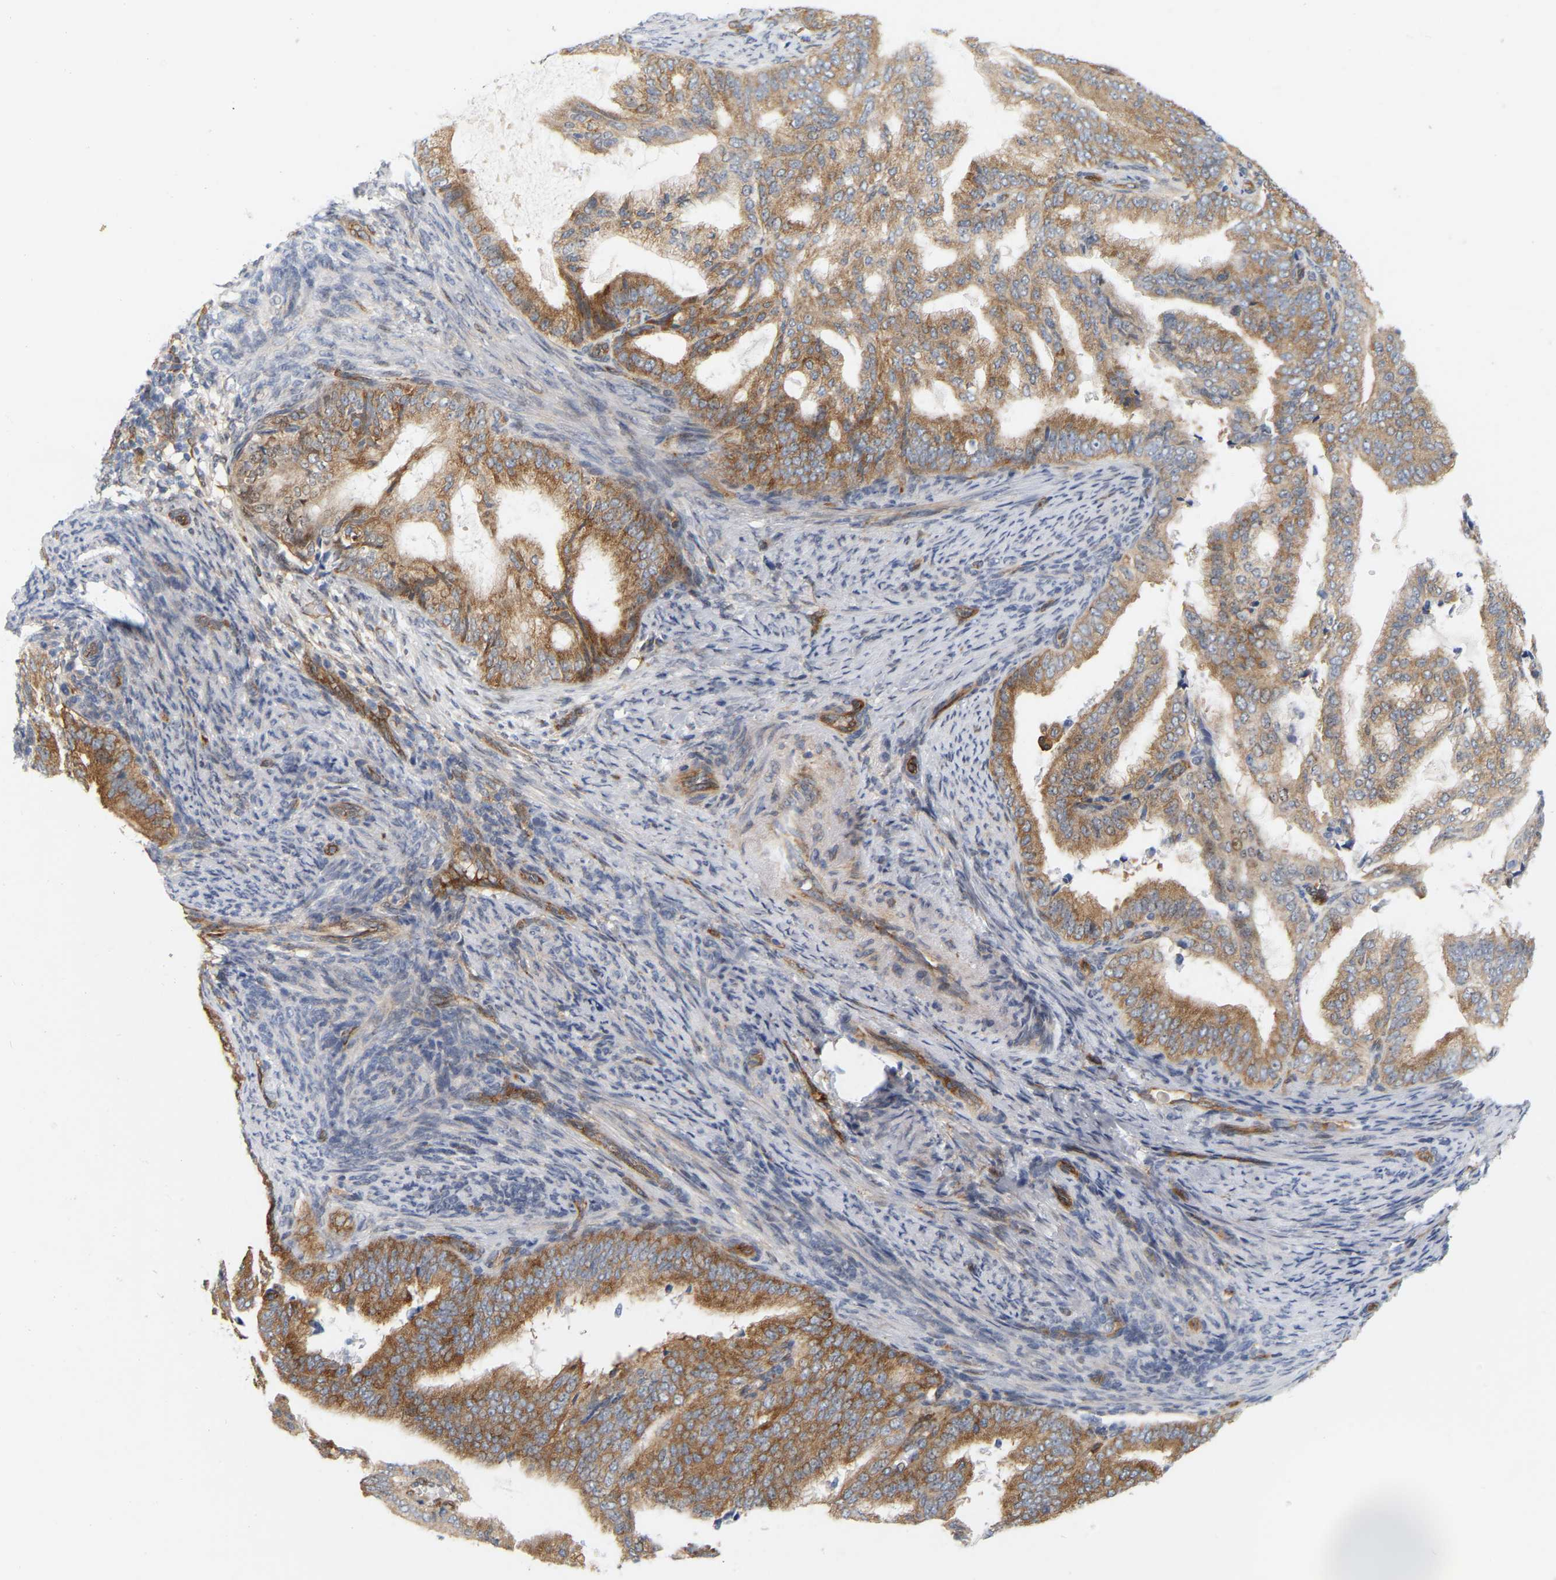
{"staining": {"intensity": "moderate", "quantity": ">75%", "location": "cytoplasmic/membranous"}, "tissue": "endometrial cancer", "cell_type": "Tumor cells", "image_type": "cancer", "snomed": [{"axis": "morphology", "description": "Adenocarcinoma, NOS"}, {"axis": "topography", "description": "Endometrium"}], "caption": "IHC image of human endometrial cancer (adenocarcinoma) stained for a protein (brown), which displays medium levels of moderate cytoplasmic/membranous positivity in about >75% of tumor cells.", "gene": "RAPH1", "patient": {"sex": "female", "age": 58}}